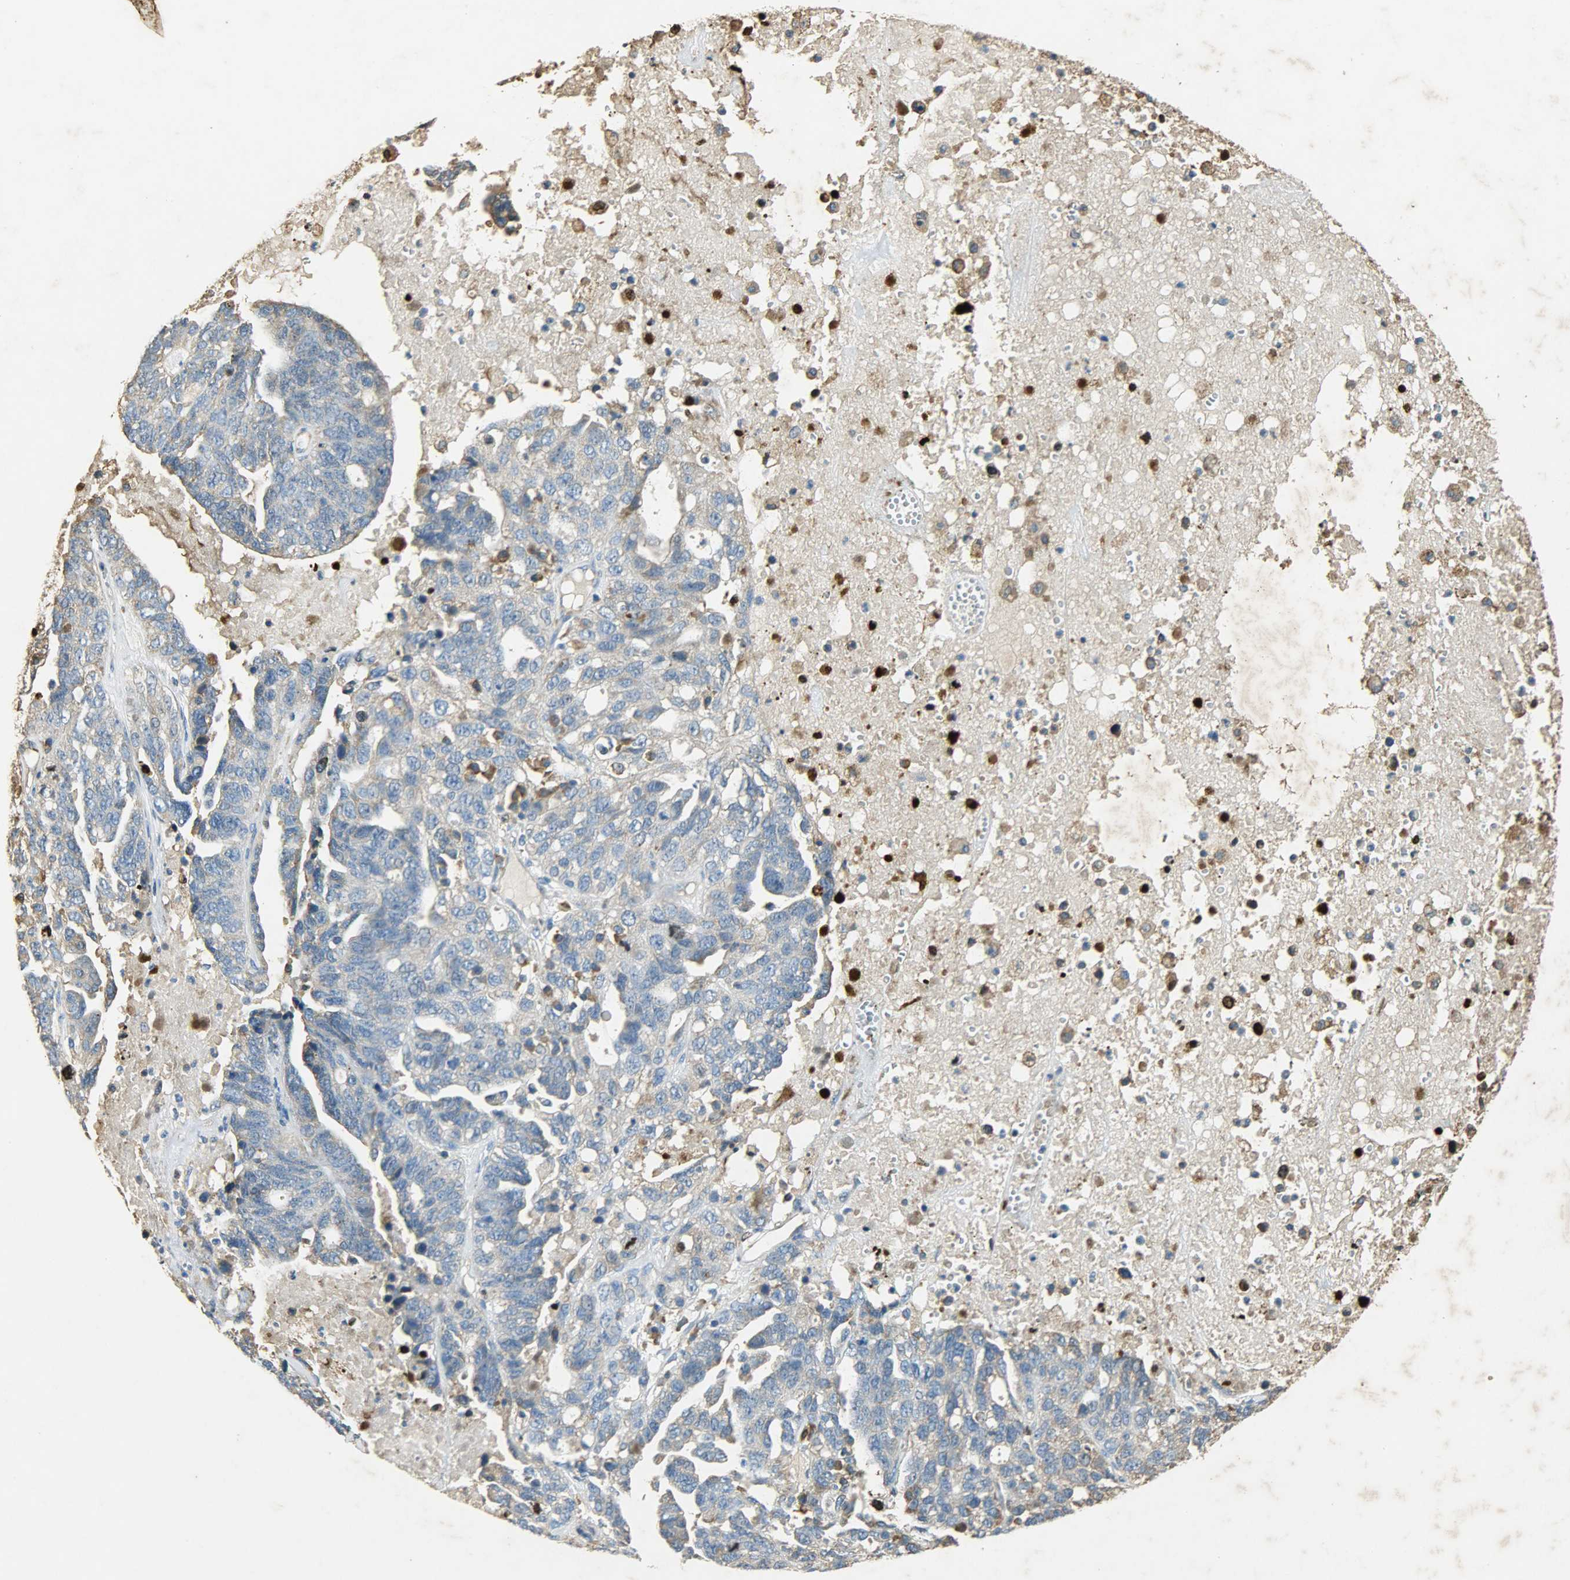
{"staining": {"intensity": "moderate", "quantity": "25%-75%", "location": "cytoplasmic/membranous"}, "tissue": "ovarian cancer", "cell_type": "Tumor cells", "image_type": "cancer", "snomed": [{"axis": "morphology", "description": "Cystadenocarcinoma, serous, NOS"}, {"axis": "topography", "description": "Ovary"}], "caption": "Brown immunohistochemical staining in human serous cystadenocarcinoma (ovarian) shows moderate cytoplasmic/membranous positivity in about 25%-75% of tumor cells. (brown staining indicates protein expression, while blue staining denotes nuclei).", "gene": "HSPA5", "patient": {"sex": "female", "age": 71}}